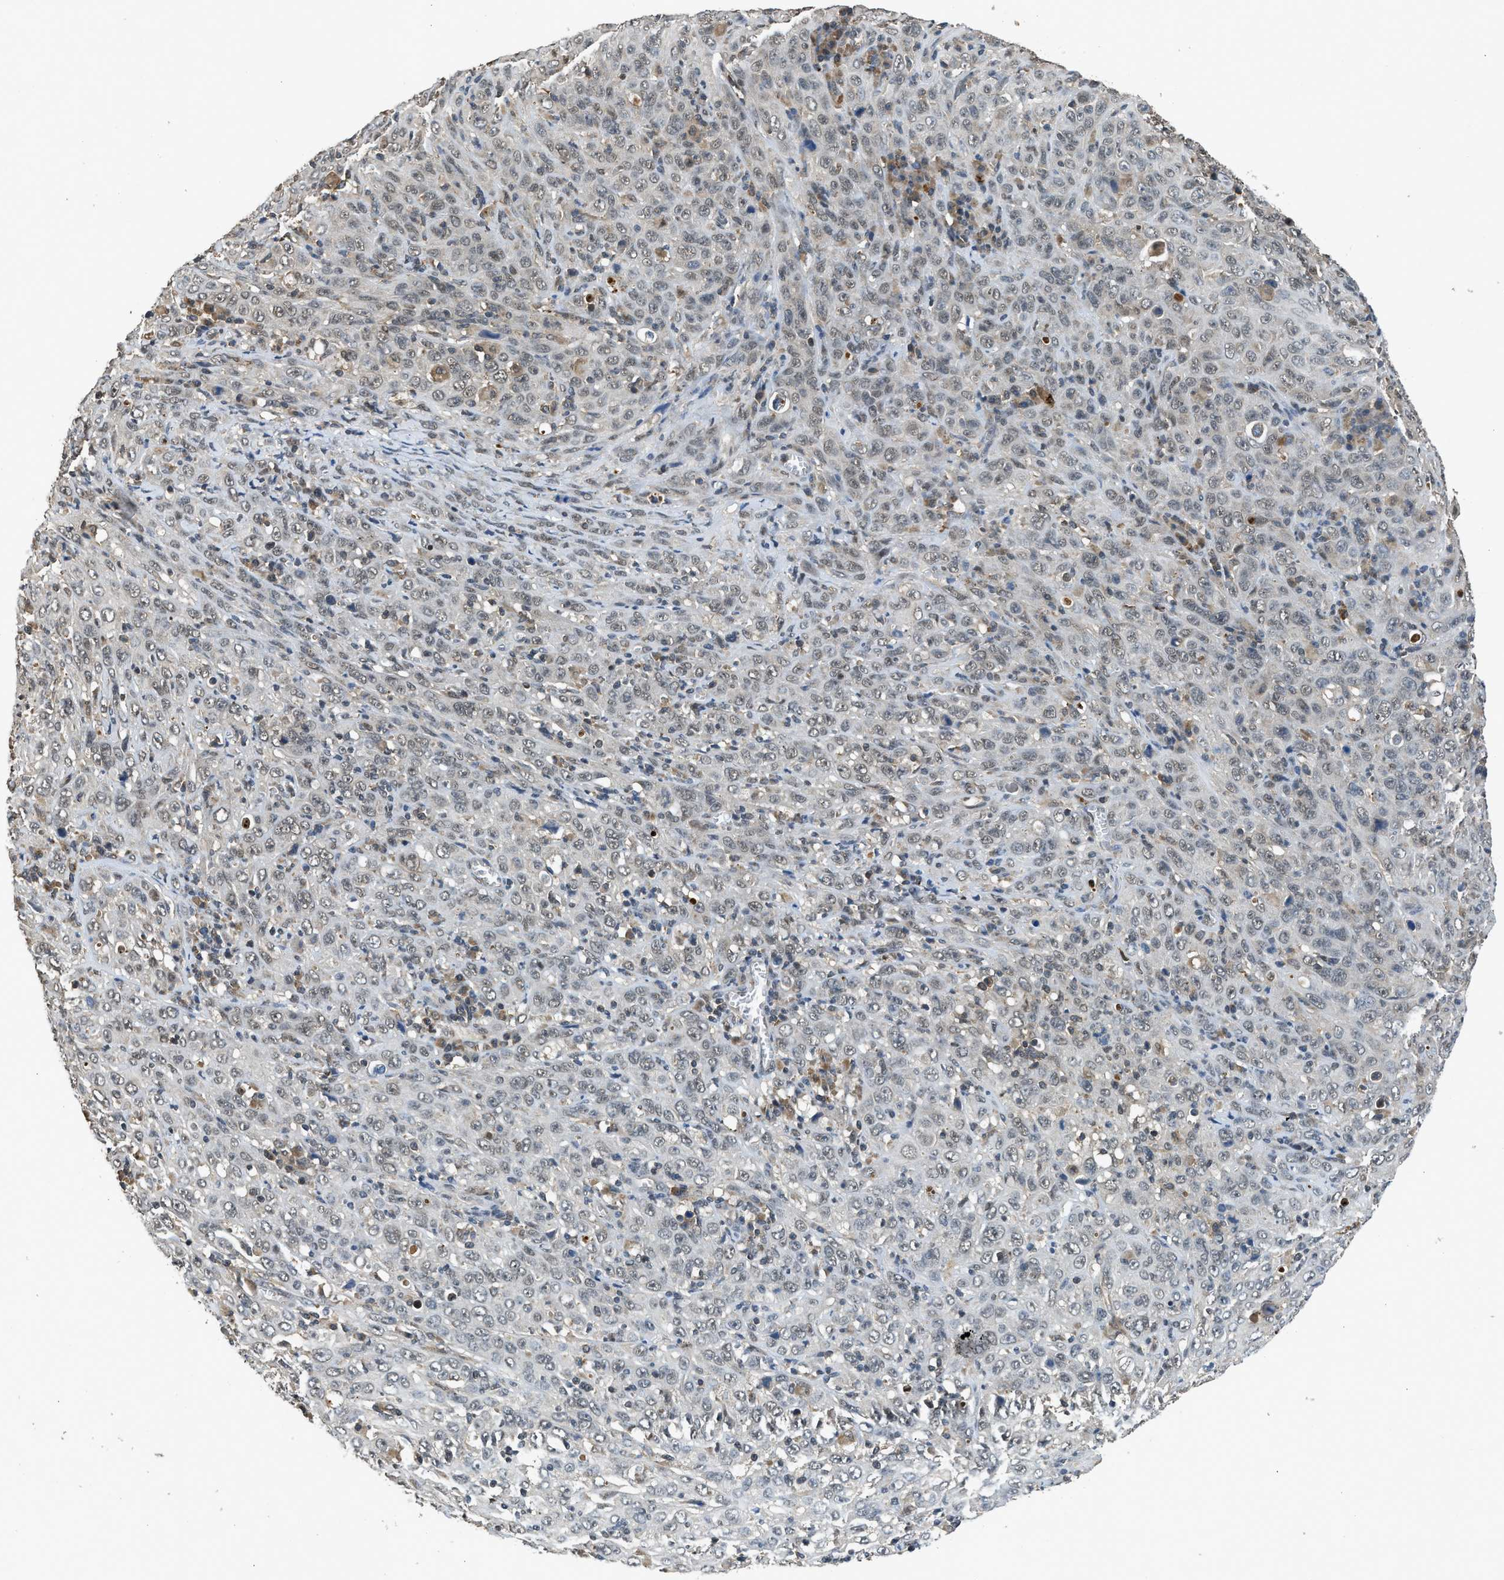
{"staining": {"intensity": "negative", "quantity": "none", "location": "none"}, "tissue": "cervical cancer", "cell_type": "Tumor cells", "image_type": "cancer", "snomed": [{"axis": "morphology", "description": "Squamous cell carcinoma, NOS"}, {"axis": "topography", "description": "Cervix"}], "caption": "Cervical cancer was stained to show a protein in brown. There is no significant positivity in tumor cells.", "gene": "SLC15A4", "patient": {"sex": "female", "age": 46}}